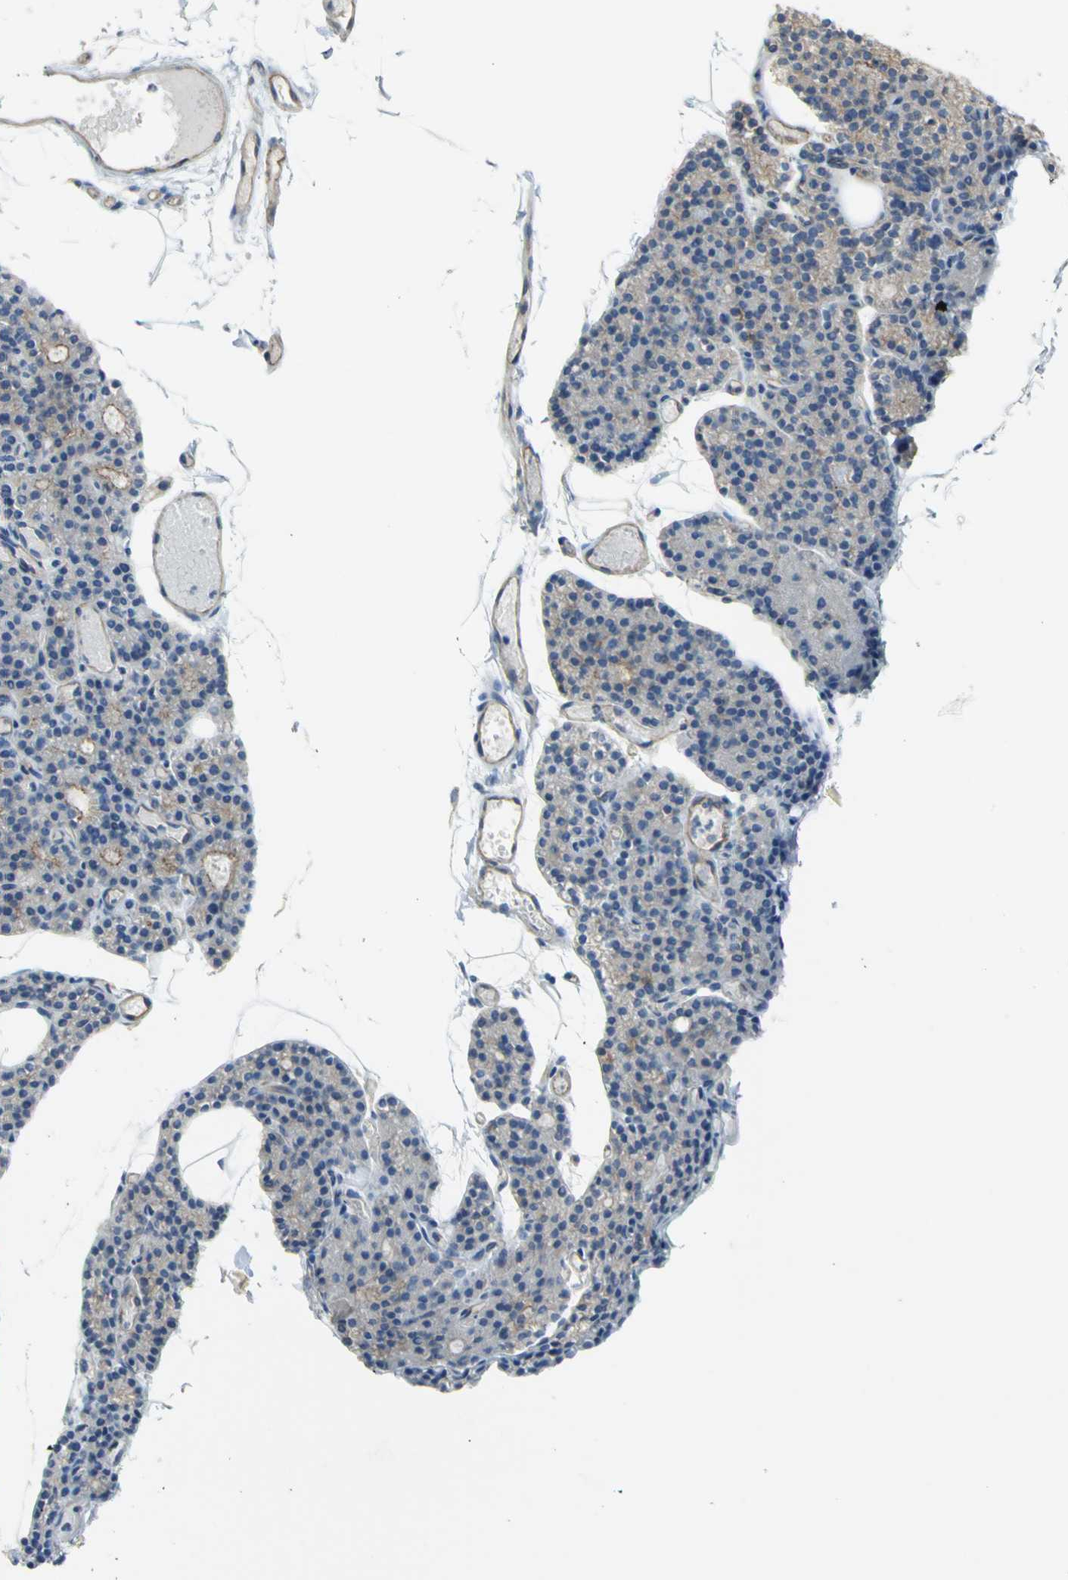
{"staining": {"intensity": "moderate", "quantity": "25%-75%", "location": "cytoplasmic/membranous"}, "tissue": "parathyroid gland", "cell_type": "Glandular cells", "image_type": "normal", "snomed": [{"axis": "morphology", "description": "Normal tissue, NOS"}, {"axis": "topography", "description": "Parathyroid gland"}], "caption": "Benign parathyroid gland shows moderate cytoplasmic/membranous staining in about 25%-75% of glandular cells, visualized by immunohistochemistry.", "gene": "FLNB", "patient": {"sex": "female", "age": 60}}